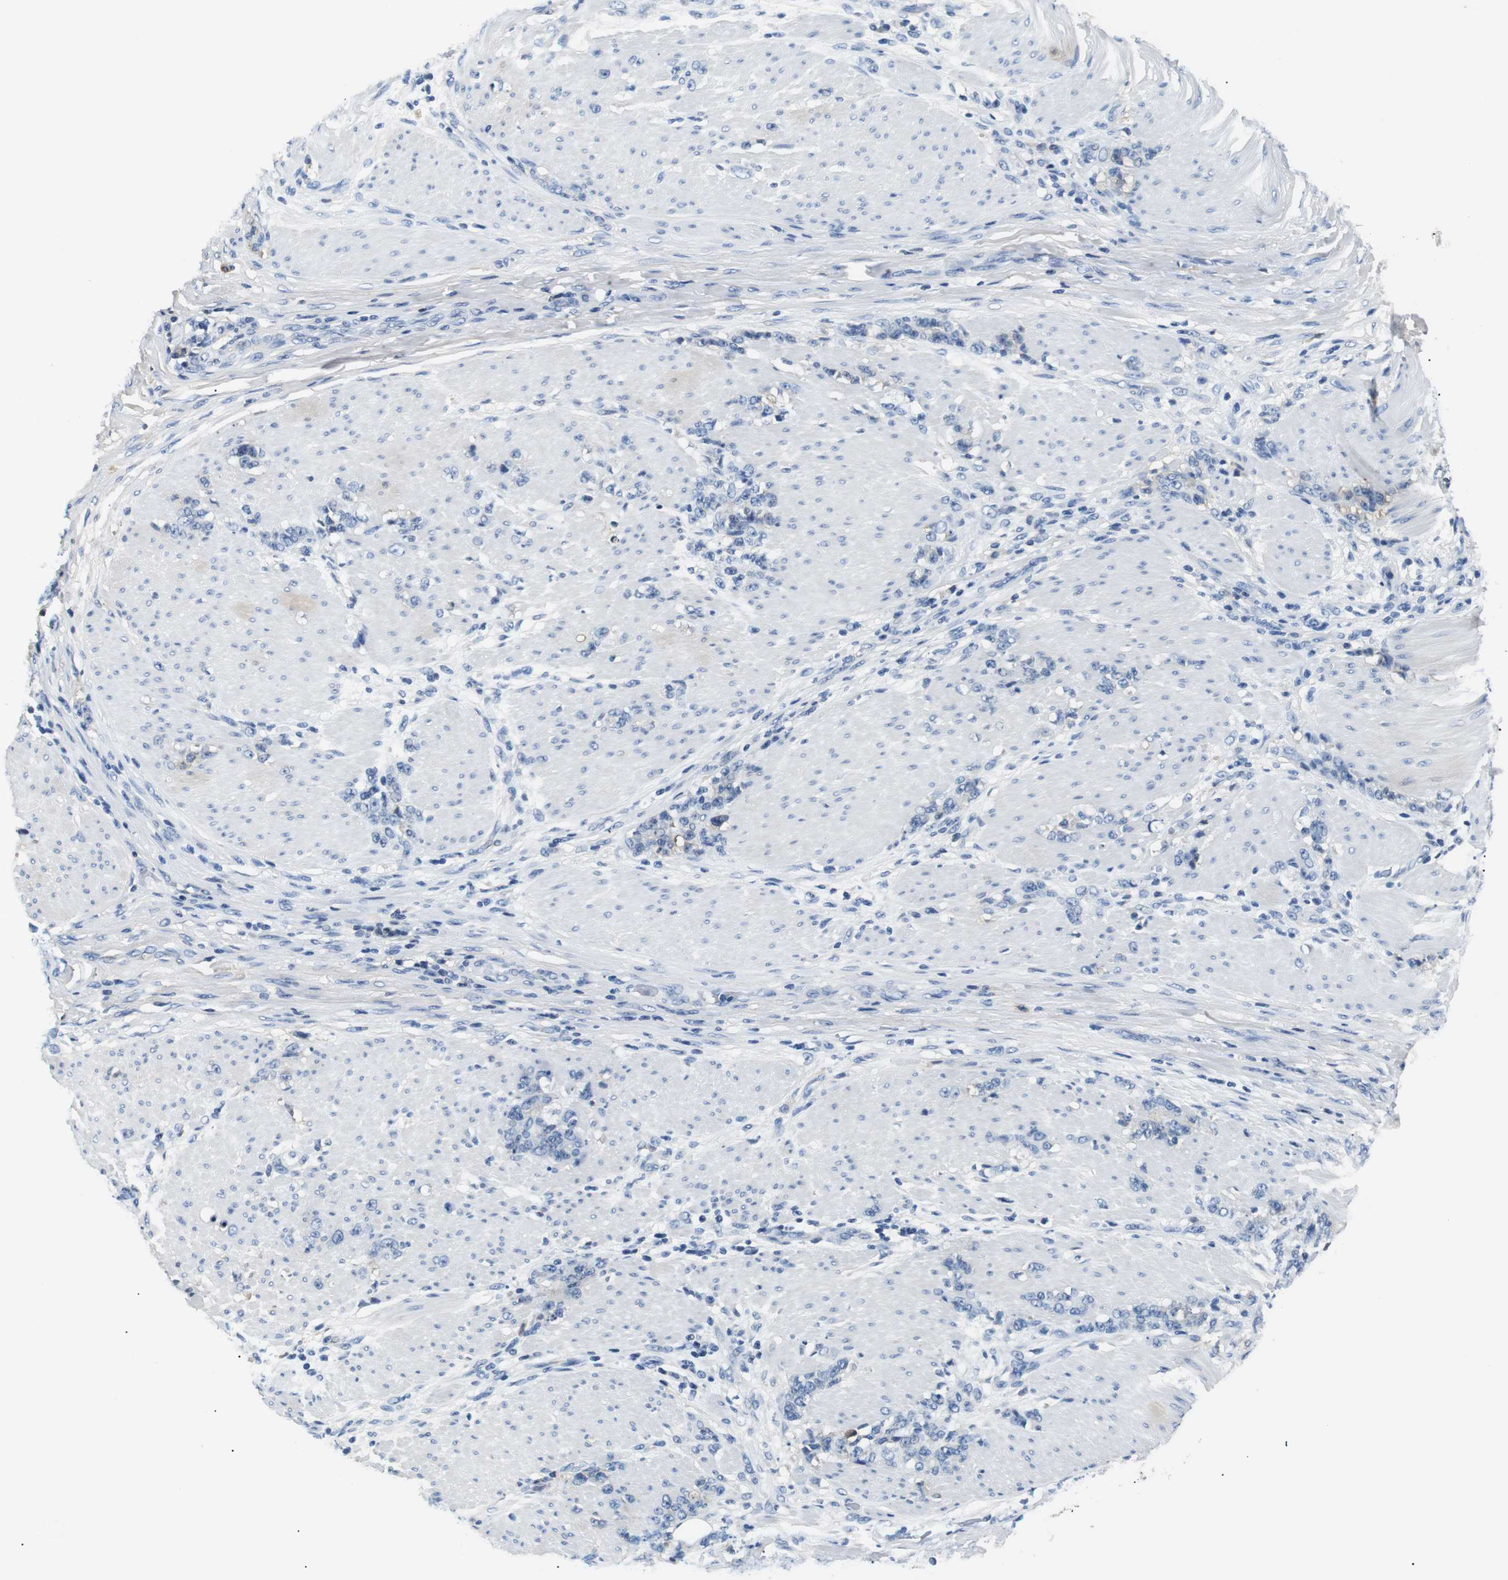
{"staining": {"intensity": "negative", "quantity": "none", "location": "none"}, "tissue": "stomach cancer", "cell_type": "Tumor cells", "image_type": "cancer", "snomed": [{"axis": "morphology", "description": "Adenocarcinoma, NOS"}, {"axis": "topography", "description": "Stomach, lower"}], "caption": "The micrograph exhibits no staining of tumor cells in stomach cancer (adenocarcinoma).", "gene": "LHCGR", "patient": {"sex": "male", "age": 88}}